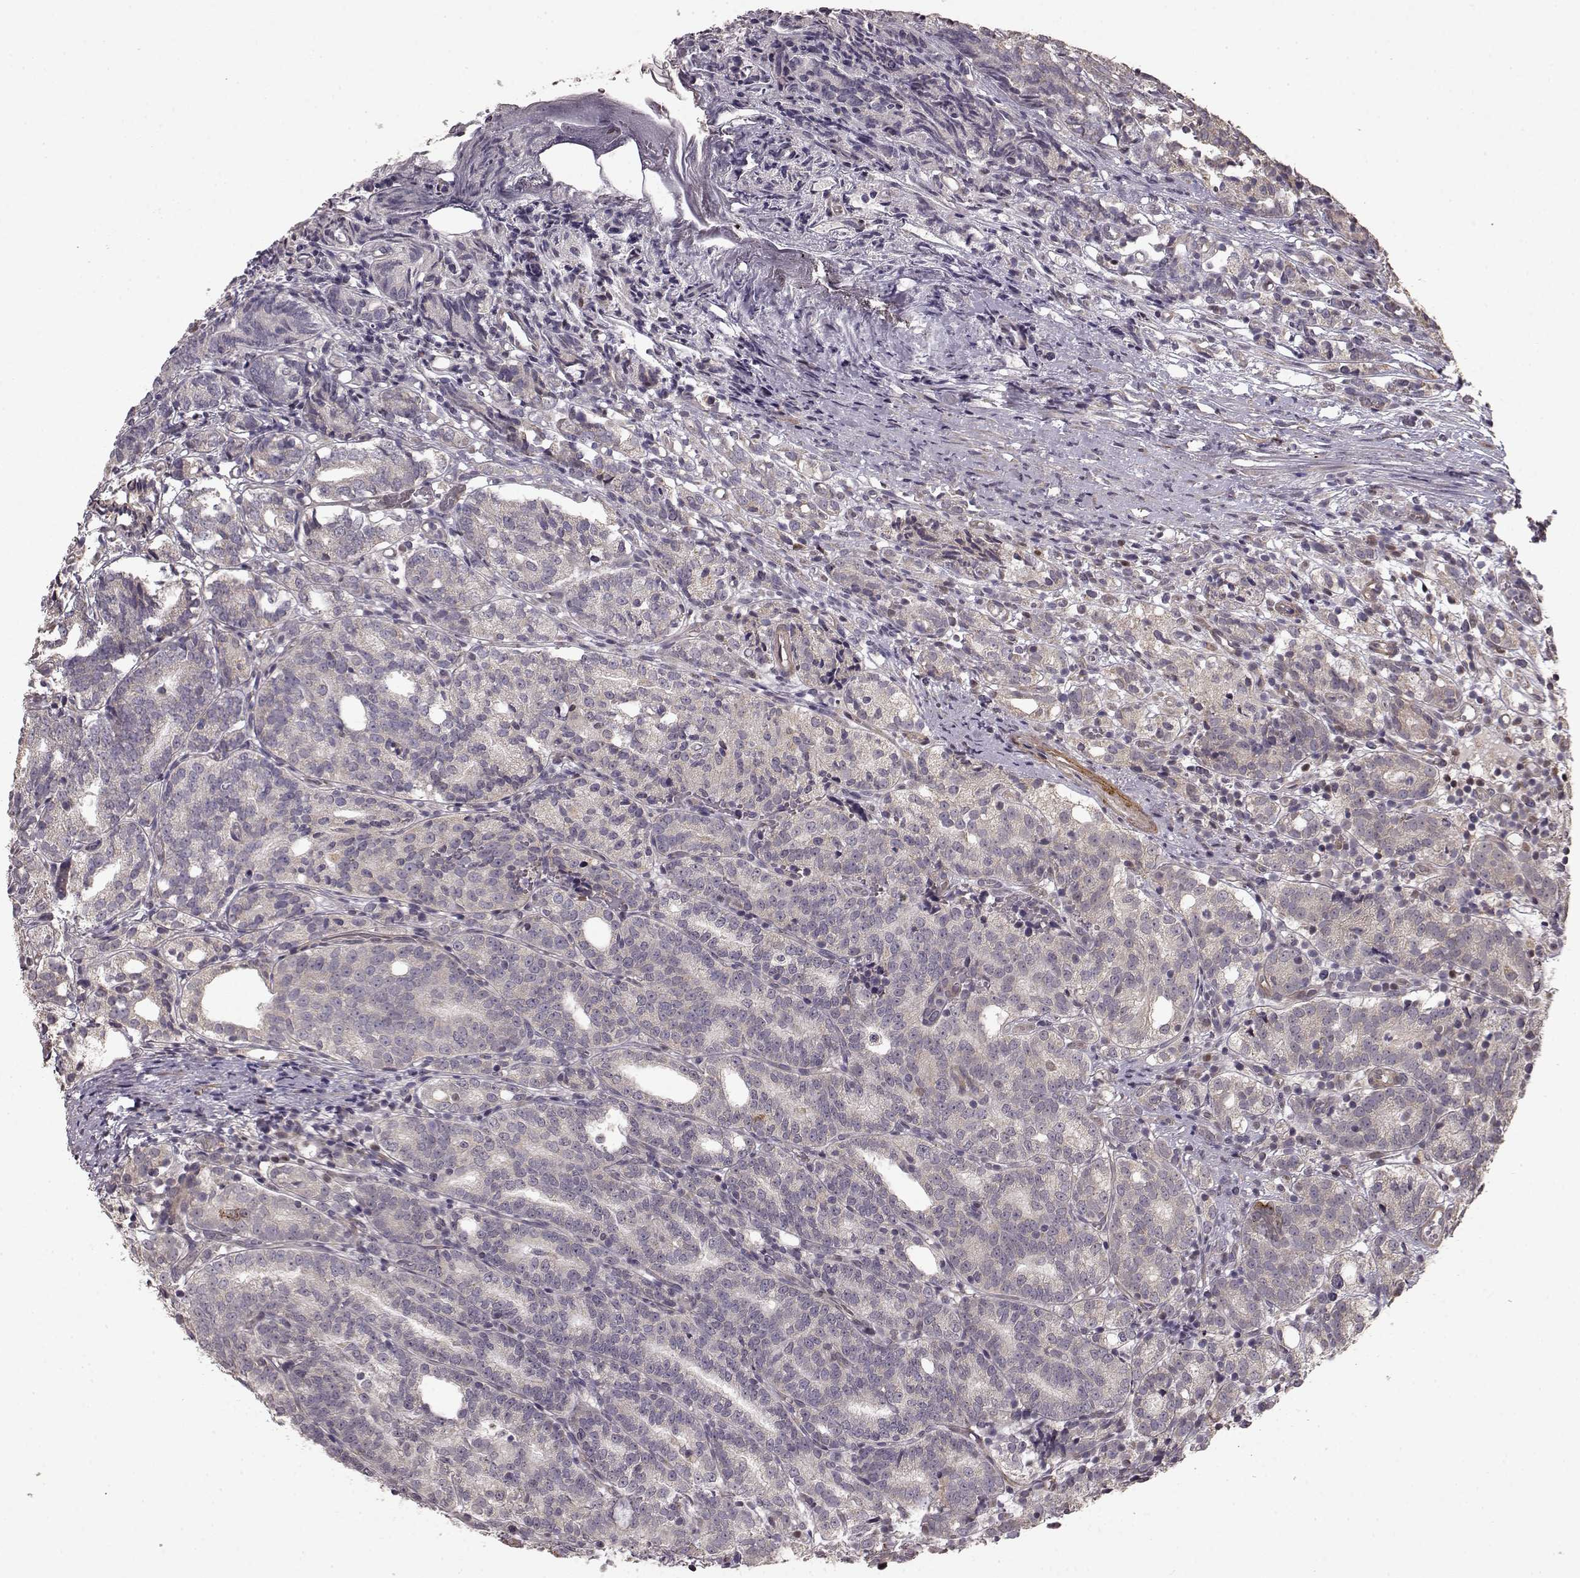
{"staining": {"intensity": "negative", "quantity": "none", "location": "none"}, "tissue": "prostate cancer", "cell_type": "Tumor cells", "image_type": "cancer", "snomed": [{"axis": "morphology", "description": "Adenocarcinoma, High grade"}, {"axis": "topography", "description": "Prostate"}], "caption": "Immunohistochemistry (IHC) photomicrograph of neoplastic tissue: prostate adenocarcinoma (high-grade) stained with DAB demonstrates no significant protein staining in tumor cells.", "gene": "BACH2", "patient": {"sex": "male", "age": 53}}